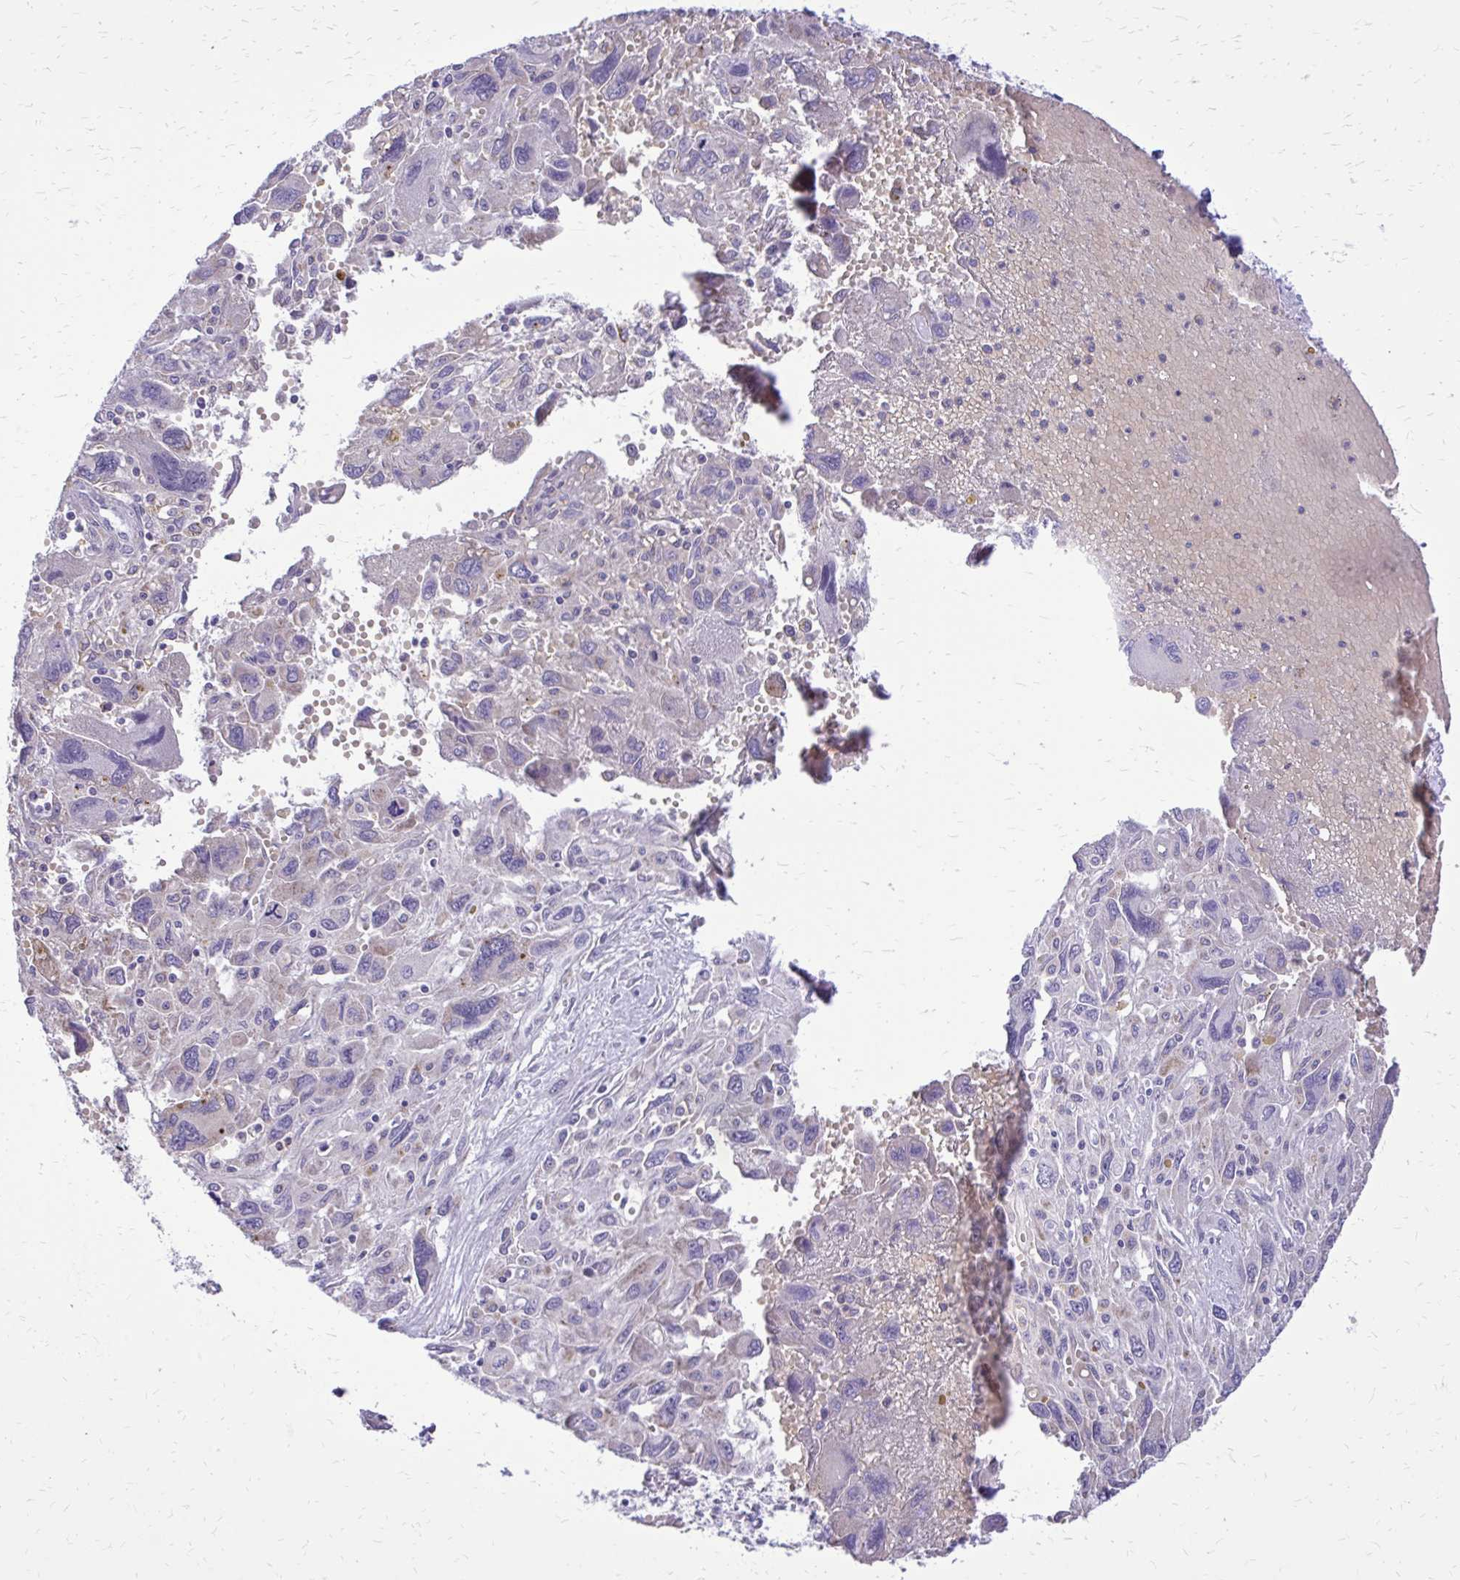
{"staining": {"intensity": "negative", "quantity": "none", "location": "none"}, "tissue": "pancreatic cancer", "cell_type": "Tumor cells", "image_type": "cancer", "snomed": [{"axis": "morphology", "description": "Adenocarcinoma, NOS"}, {"axis": "topography", "description": "Pancreas"}], "caption": "A high-resolution photomicrograph shows immunohistochemistry (IHC) staining of pancreatic adenocarcinoma, which demonstrates no significant staining in tumor cells.", "gene": "CAT", "patient": {"sex": "female", "age": 47}}